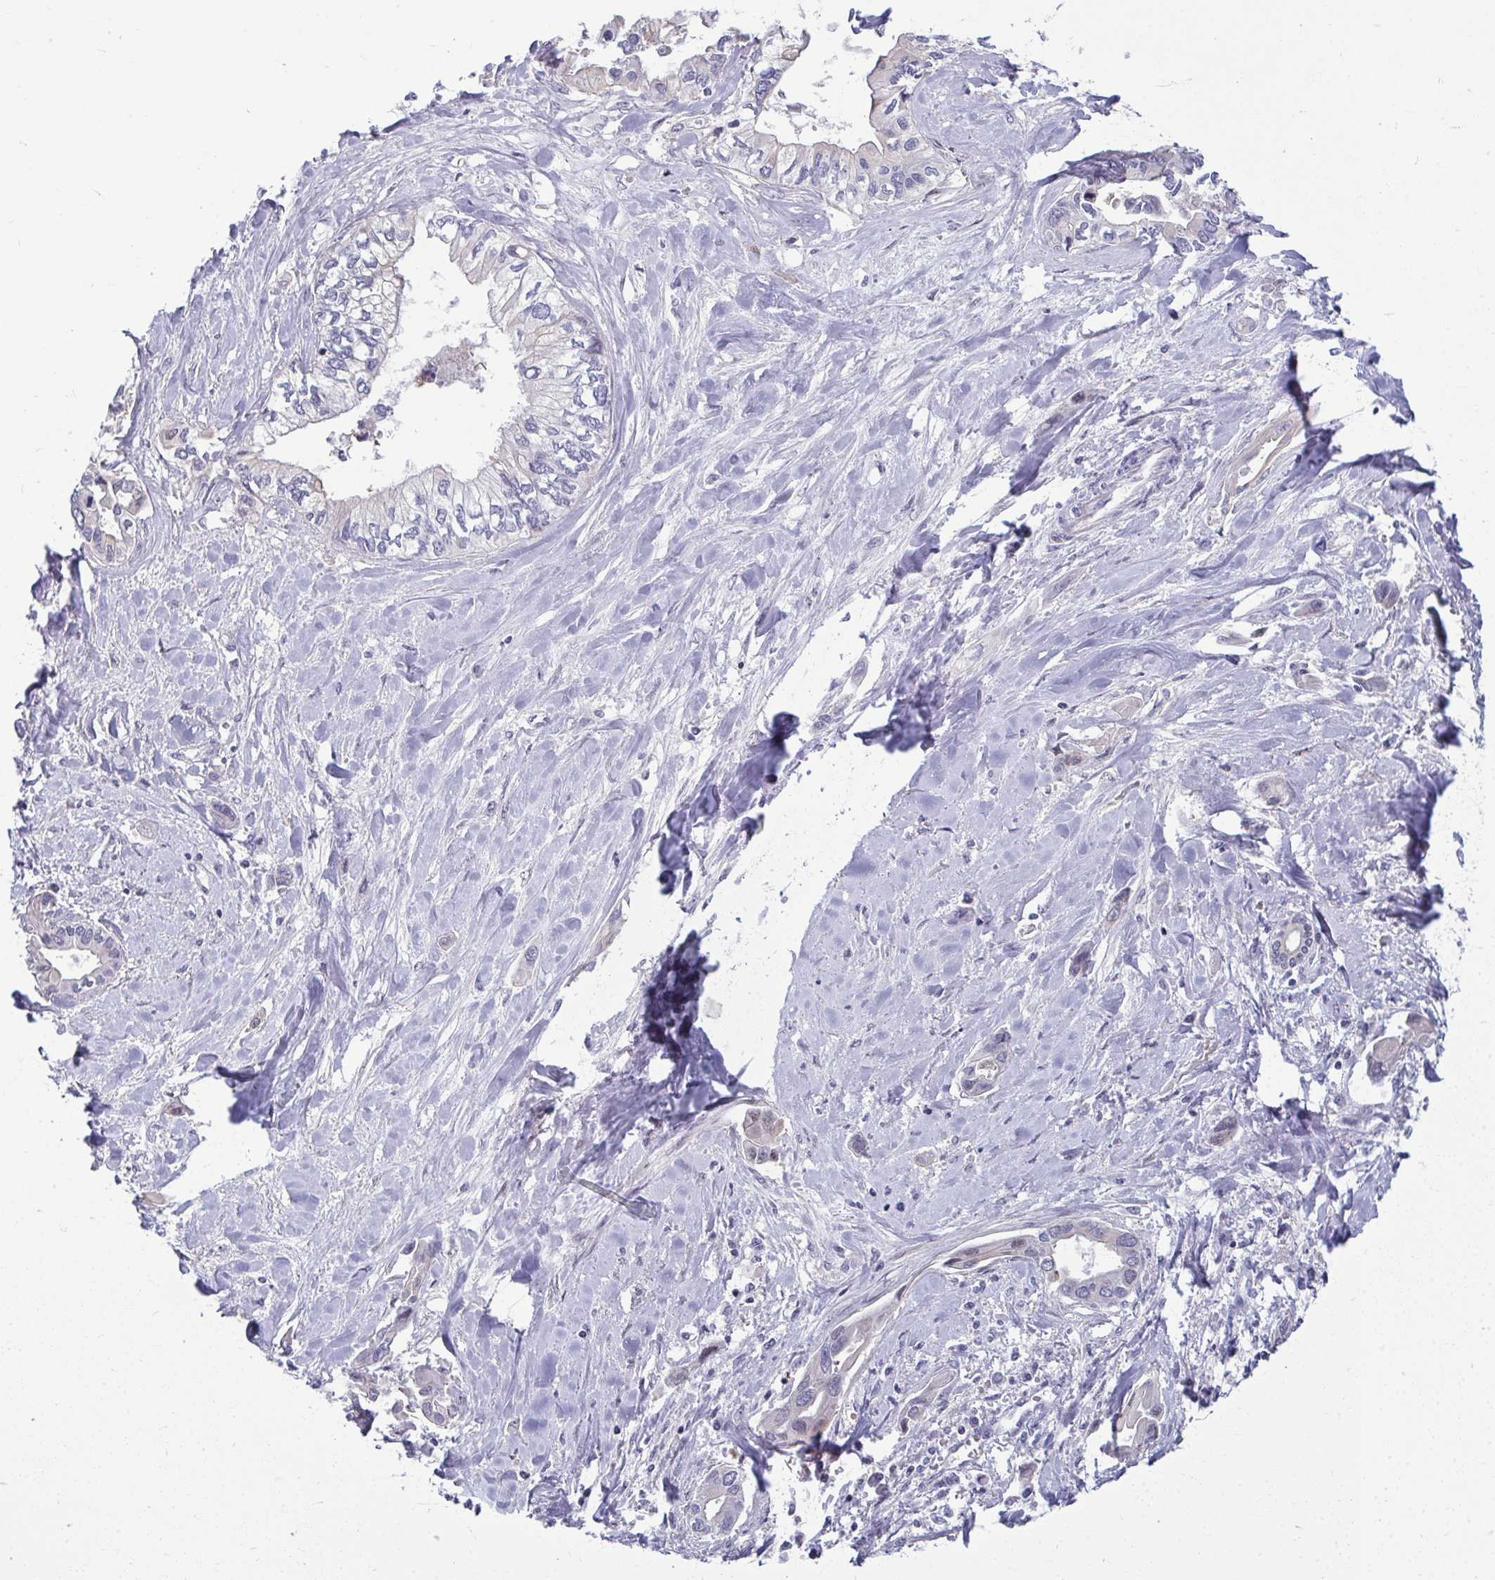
{"staining": {"intensity": "negative", "quantity": "none", "location": "none"}, "tissue": "liver cancer", "cell_type": "Tumor cells", "image_type": "cancer", "snomed": [{"axis": "morphology", "description": "Cholangiocarcinoma"}, {"axis": "topography", "description": "Liver"}], "caption": "This photomicrograph is of liver cancer (cholangiocarcinoma) stained with immunohistochemistry (IHC) to label a protein in brown with the nuclei are counter-stained blue. There is no expression in tumor cells.", "gene": "ODF1", "patient": {"sex": "female", "age": 64}}